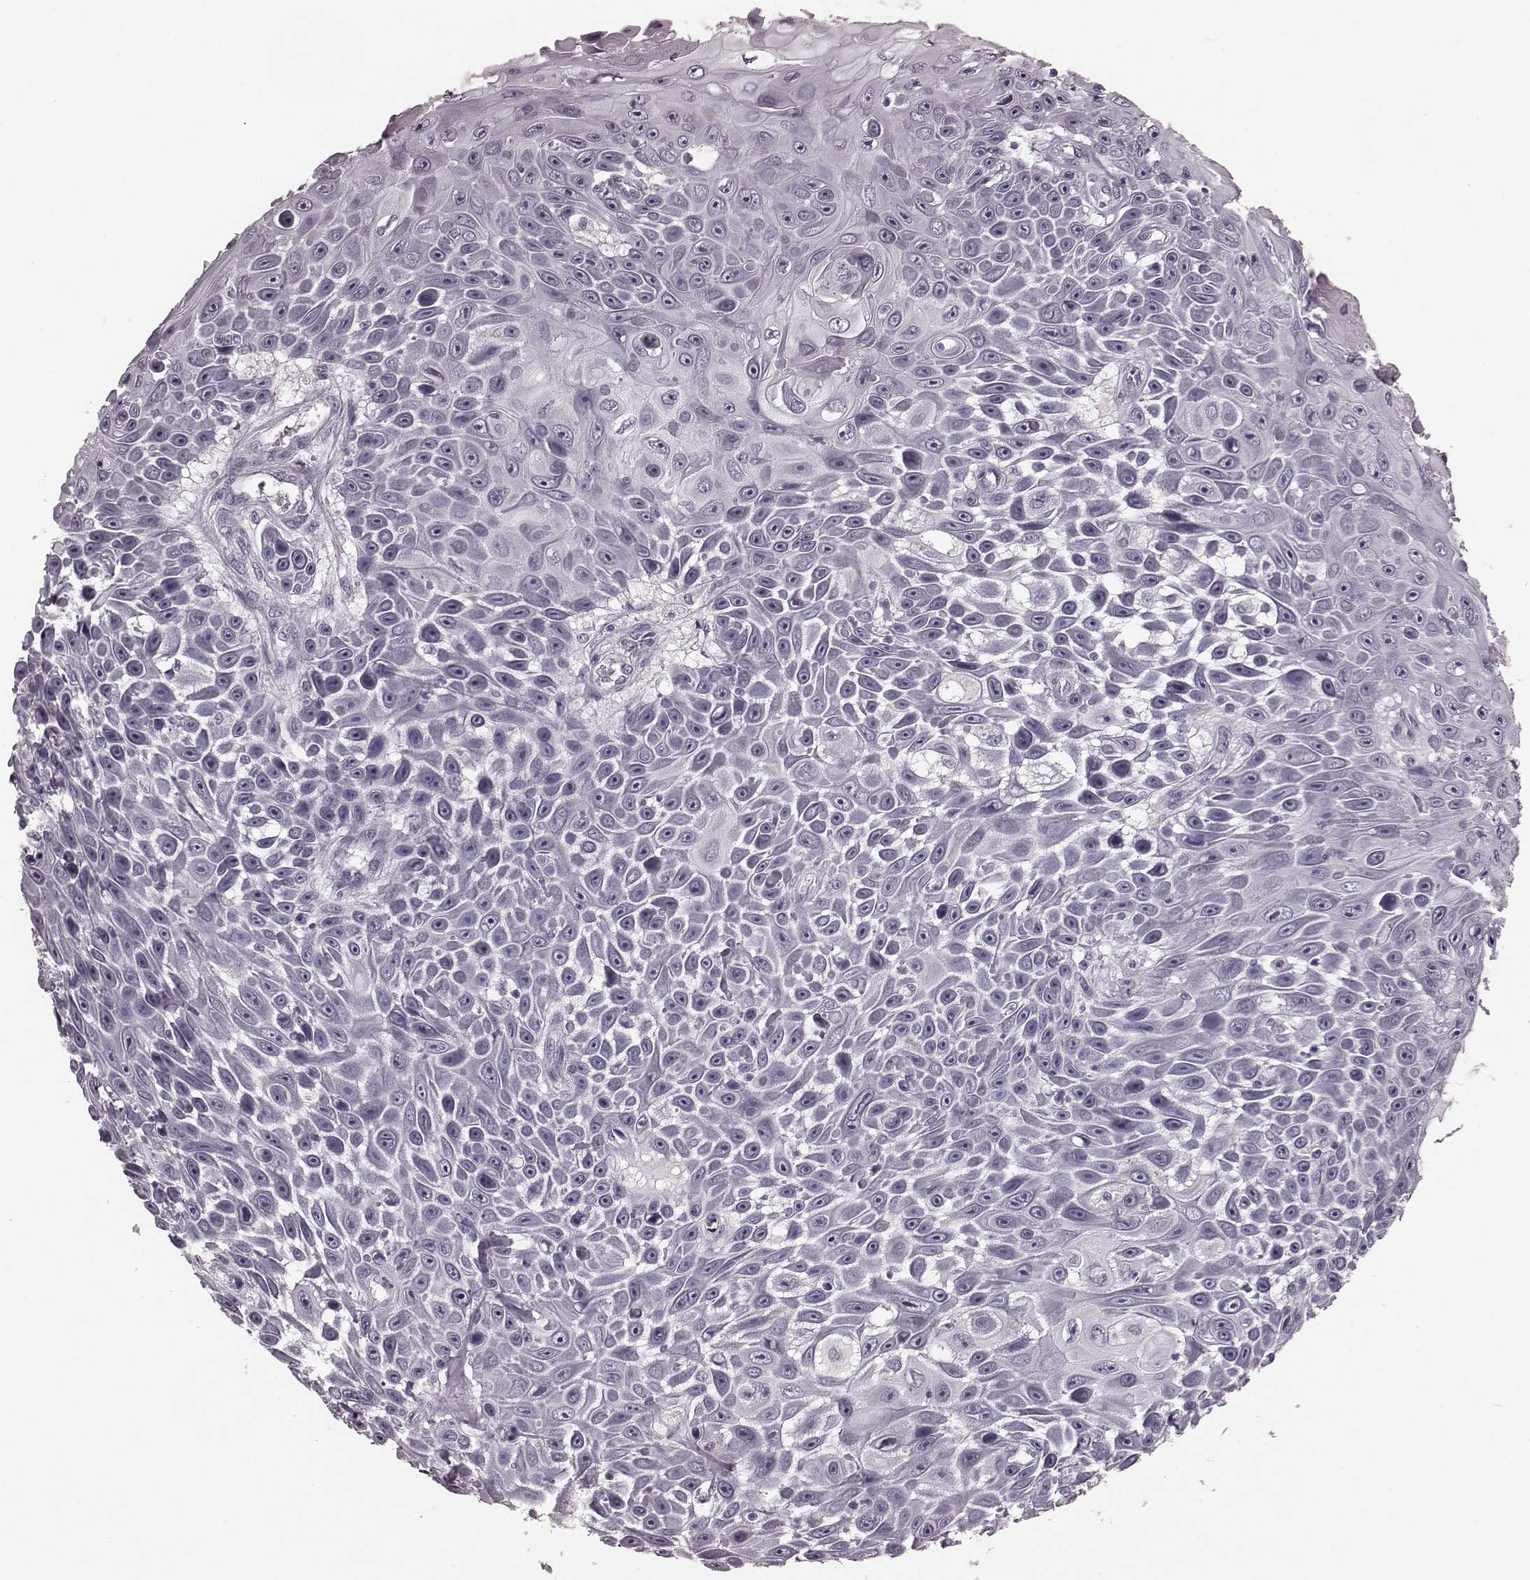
{"staining": {"intensity": "negative", "quantity": "none", "location": "none"}, "tissue": "skin cancer", "cell_type": "Tumor cells", "image_type": "cancer", "snomed": [{"axis": "morphology", "description": "Squamous cell carcinoma, NOS"}, {"axis": "topography", "description": "Skin"}], "caption": "An image of human squamous cell carcinoma (skin) is negative for staining in tumor cells.", "gene": "TRPM1", "patient": {"sex": "male", "age": 82}}